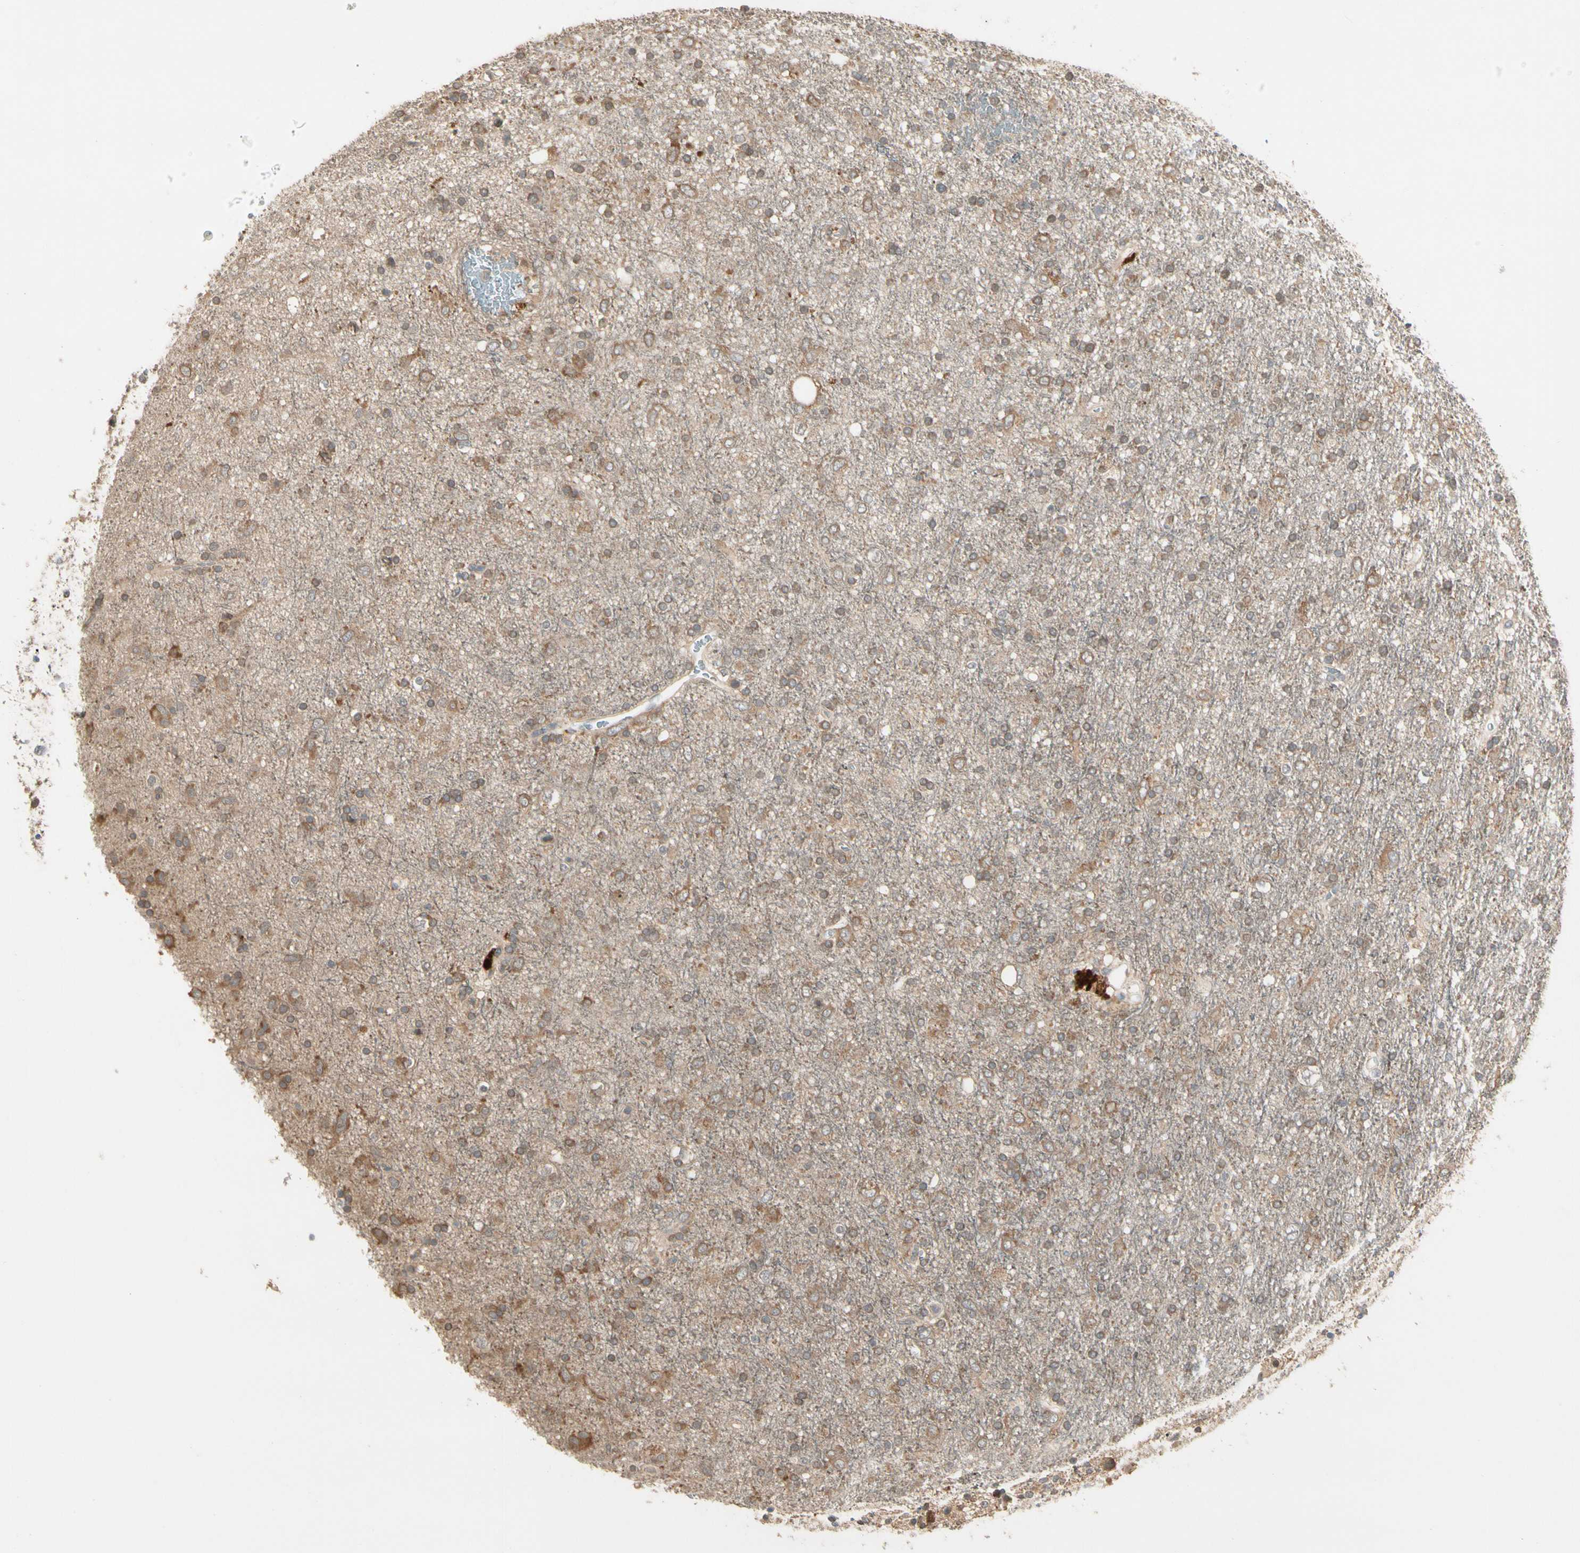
{"staining": {"intensity": "moderate", "quantity": ">75%", "location": "cytoplasmic/membranous"}, "tissue": "glioma", "cell_type": "Tumor cells", "image_type": "cancer", "snomed": [{"axis": "morphology", "description": "Glioma, malignant, Low grade"}, {"axis": "topography", "description": "Brain"}], "caption": "The immunohistochemical stain labels moderate cytoplasmic/membranous expression in tumor cells of malignant glioma (low-grade) tissue.", "gene": "ATG4C", "patient": {"sex": "male", "age": 77}}